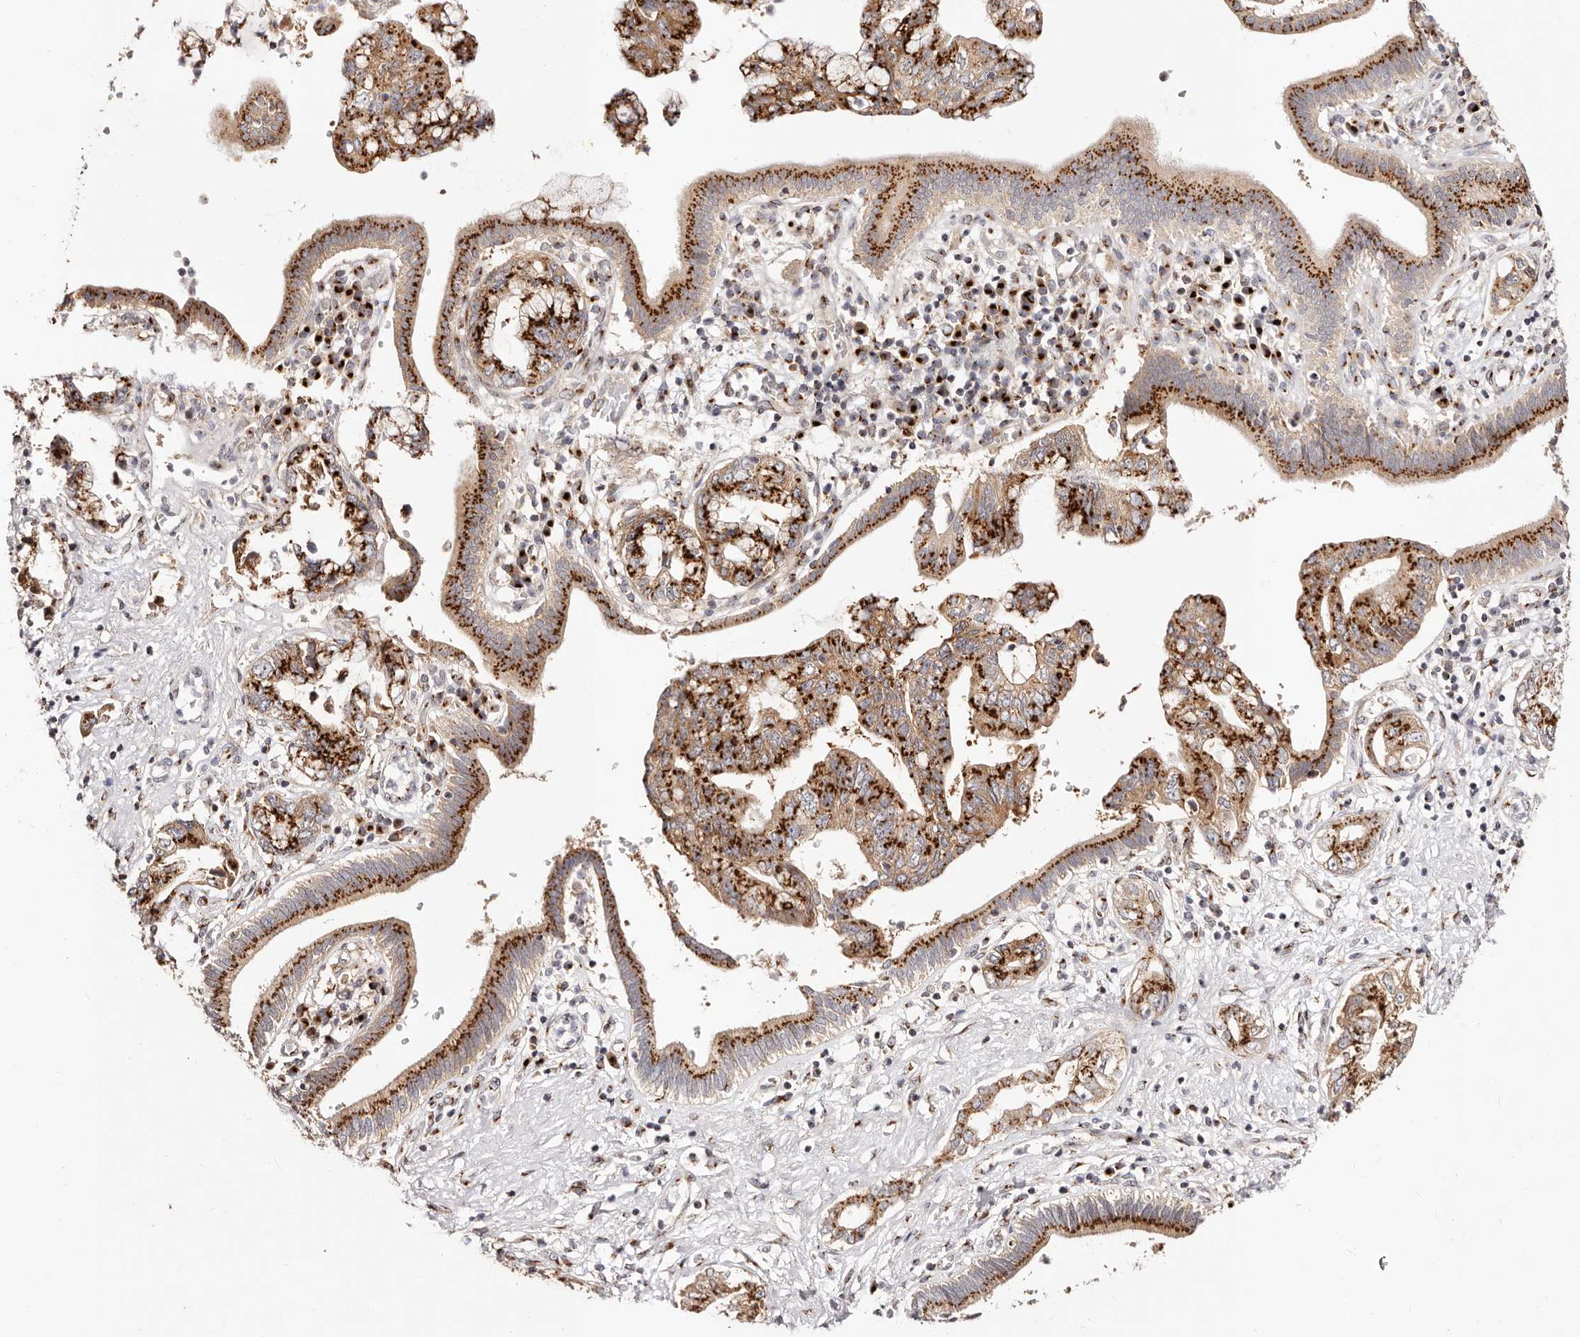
{"staining": {"intensity": "strong", "quantity": ">75%", "location": "cytoplasmic/membranous"}, "tissue": "pancreatic cancer", "cell_type": "Tumor cells", "image_type": "cancer", "snomed": [{"axis": "morphology", "description": "Adenocarcinoma, NOS"}, {"axis": "topography", "description": "Pancreas"}], "caption": "Immunohistochemical staining of human pancreatic adenocarcinoma displays high levels of strong cytoplasmic/membranous protein staining in about >75% of tumor cells. (DAB (3,3'-diaminobenzidine) = brown stain, brightfield microscopy at high magnification).", "gene": "MAPK6", "patient": {"sex": "female", "age": 73}}